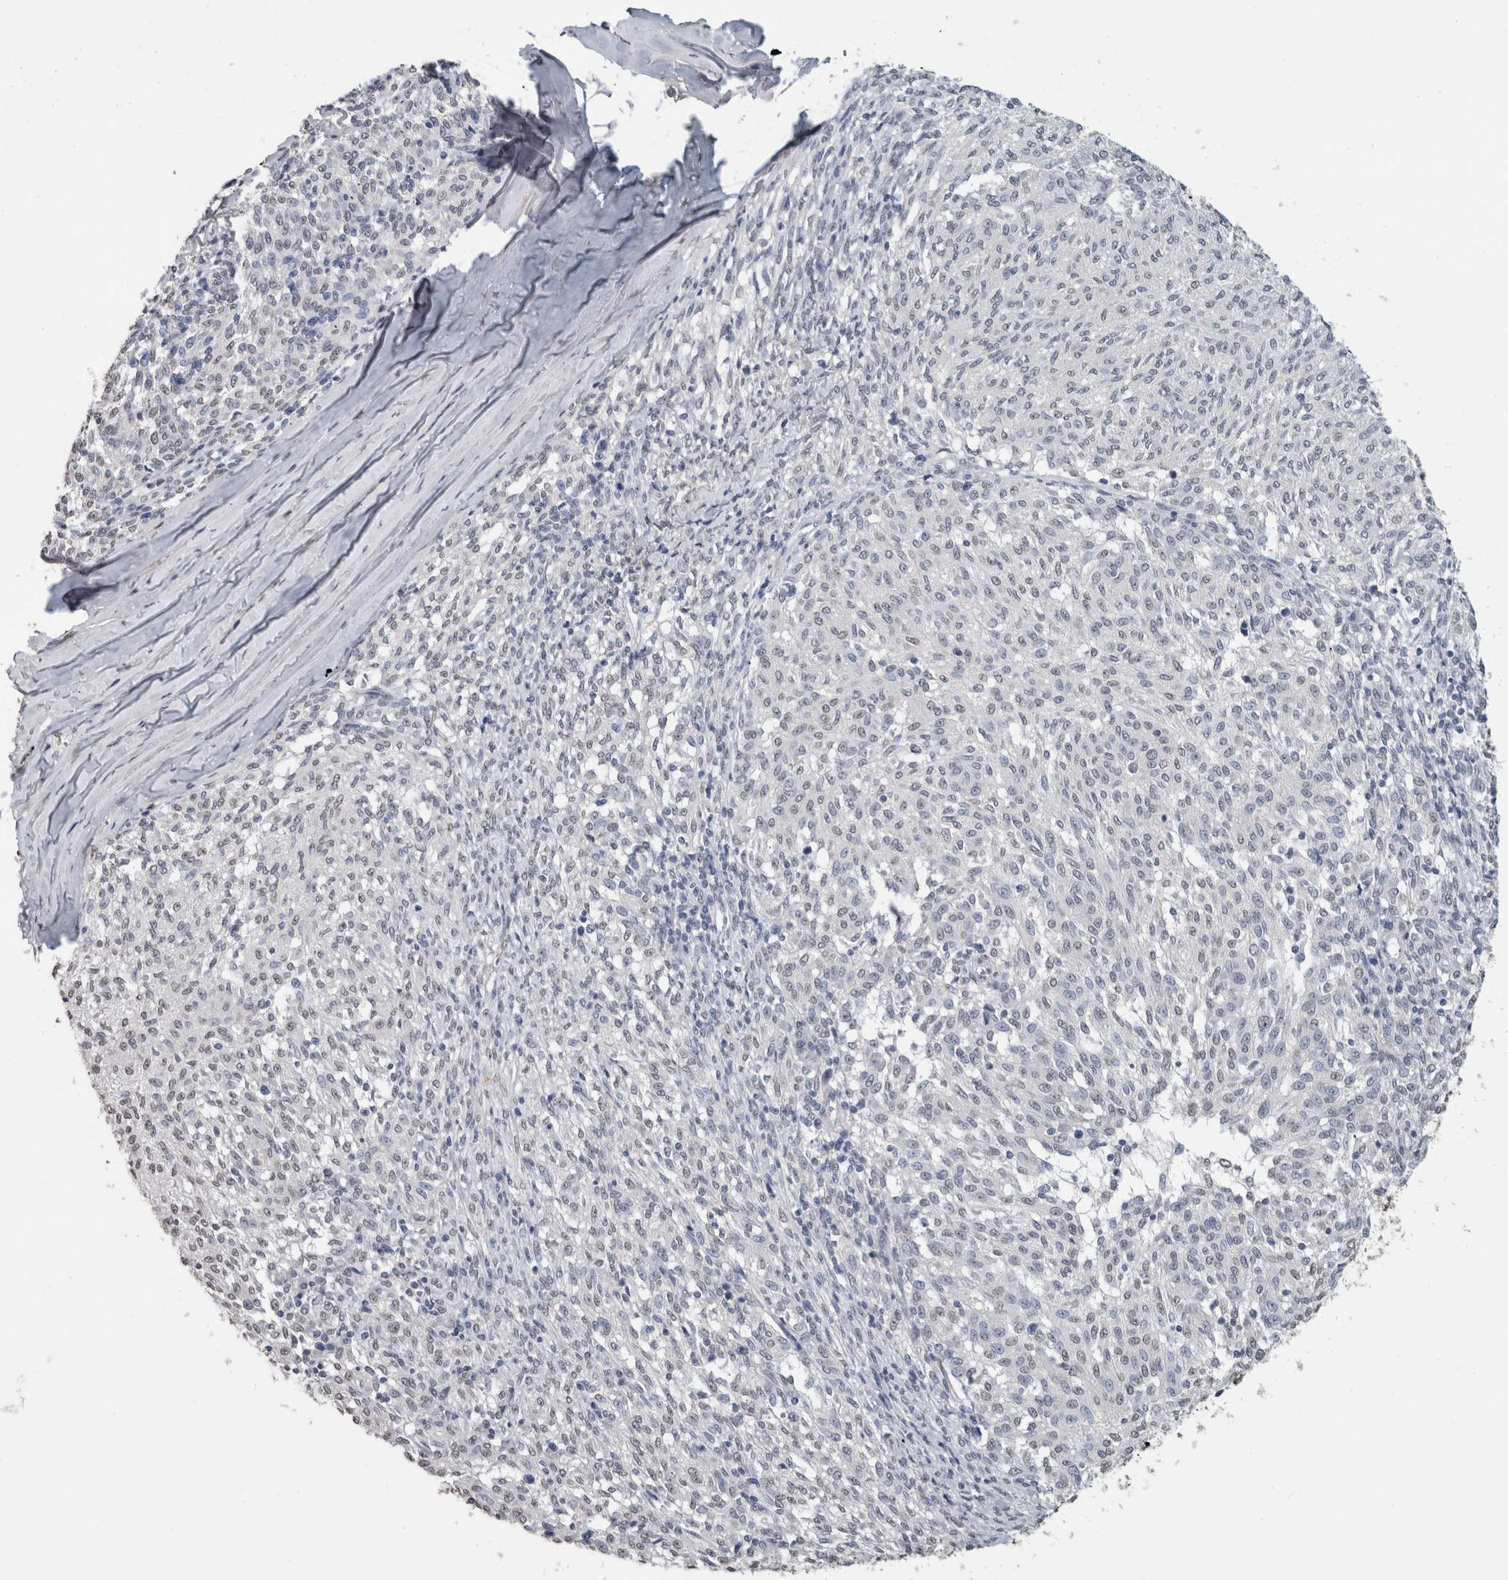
{"staining": {"intensity": "negative", "quantity": "none", "location": "none"}, "tissue": "melanoma", "cell_type": "Tumor cells", "image_type": "cancer", "snomed": [{"axis": "morphology", "description": "Malignant melanoma, NOS"}, {"axis": "topography", "description": "Skin"}], "caption": "The micrograph reveals no staining of tumor cells in malignant melanoma. Nuclei are stained in blue.", "gene": "LTBP1", "patient": {"sex": "female", "age": 72}}